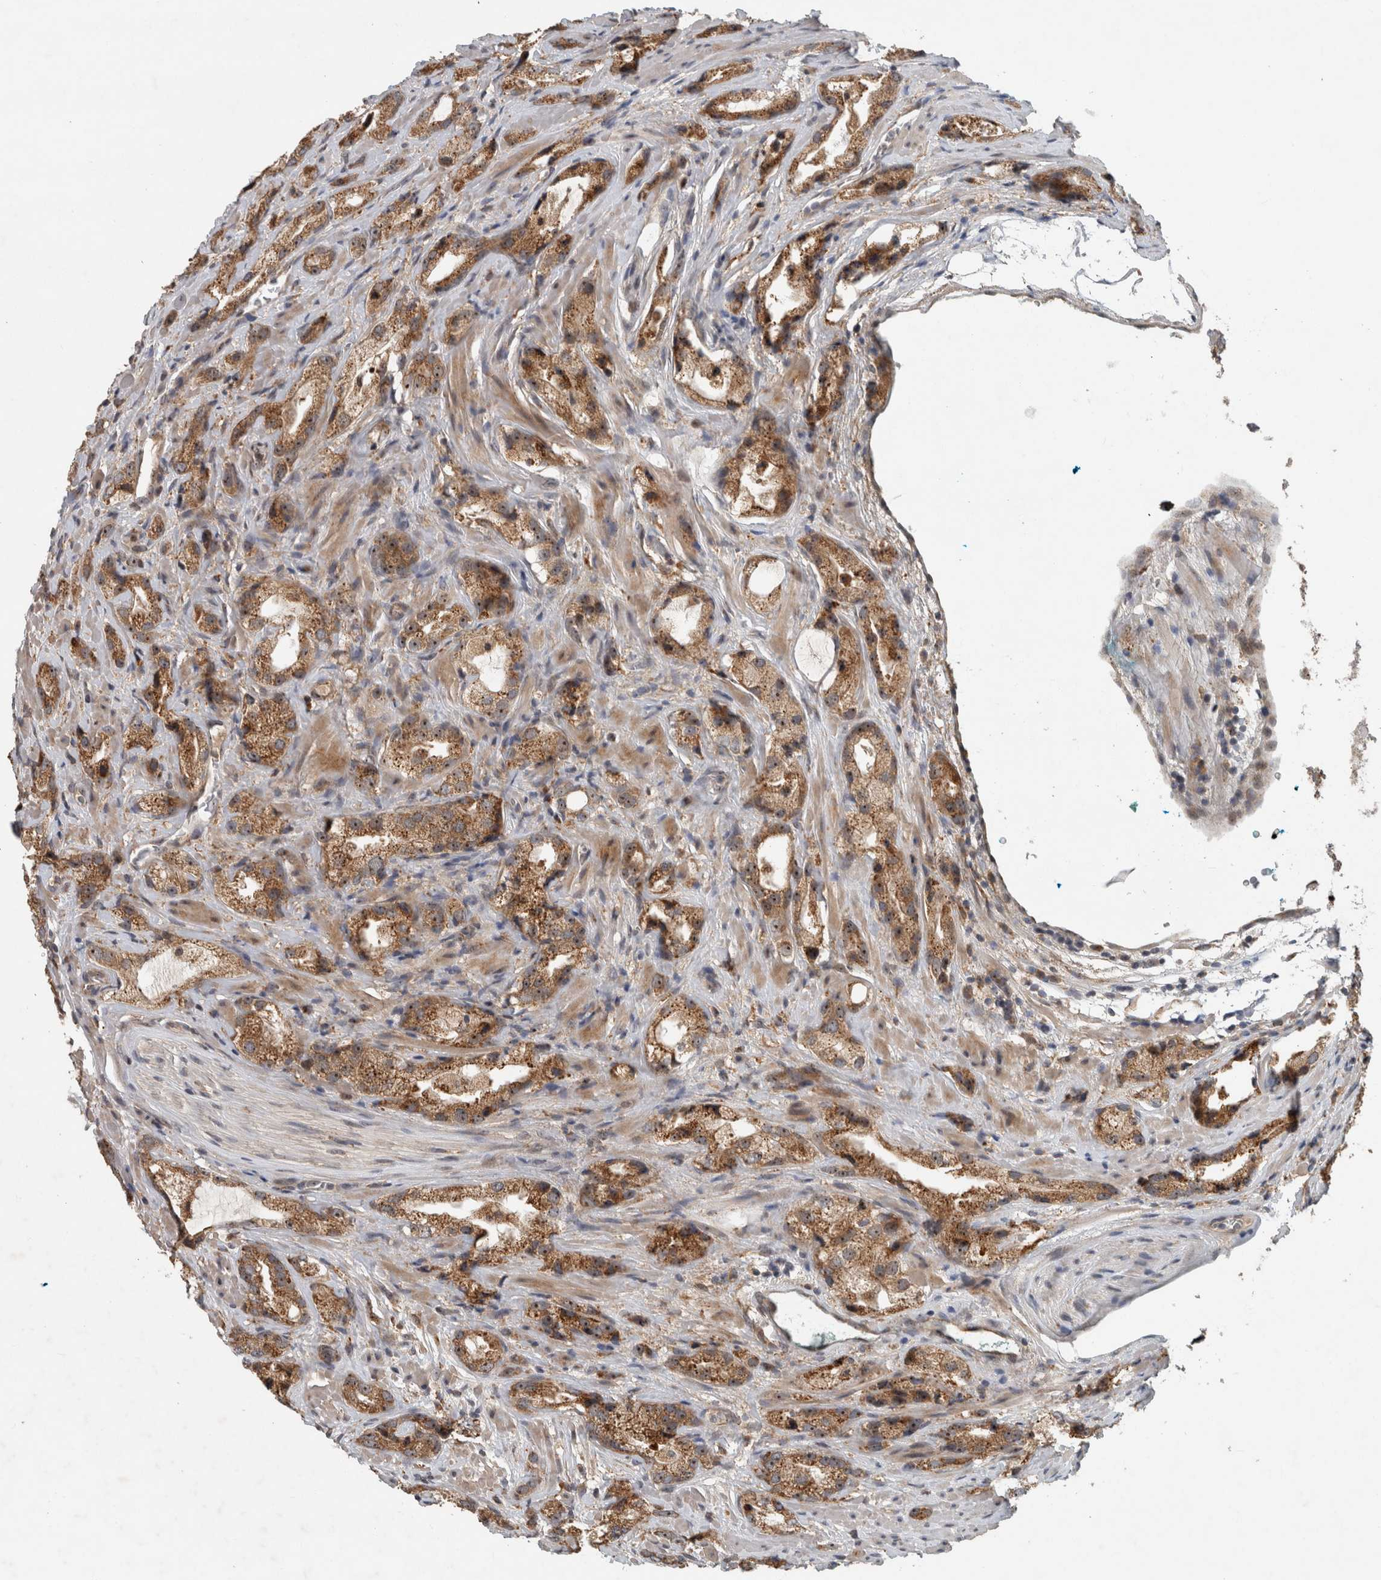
{"staining": {"intensity": "moderate", "quantity": ">75%", "location": "cytoplasmic/membranous"}, "tissue": "prostate cancer", "cell_type": "Tumor cells", "image_type": "cancer", "snomed": [{"axis": "morphology", "description": "Adenocarcinoma, High grade"}, {"axis": "topography", "description": "Prostate"}], "caption": "Brown immunohistochemical staining in human prostate adenocarcinoma (high-grade) demonstrates moderate cytoplasmic/membranous staining in about >75% of tumor cells.", "gene": "GPR137B", "patient": {"sex": "male", "age": 63}}